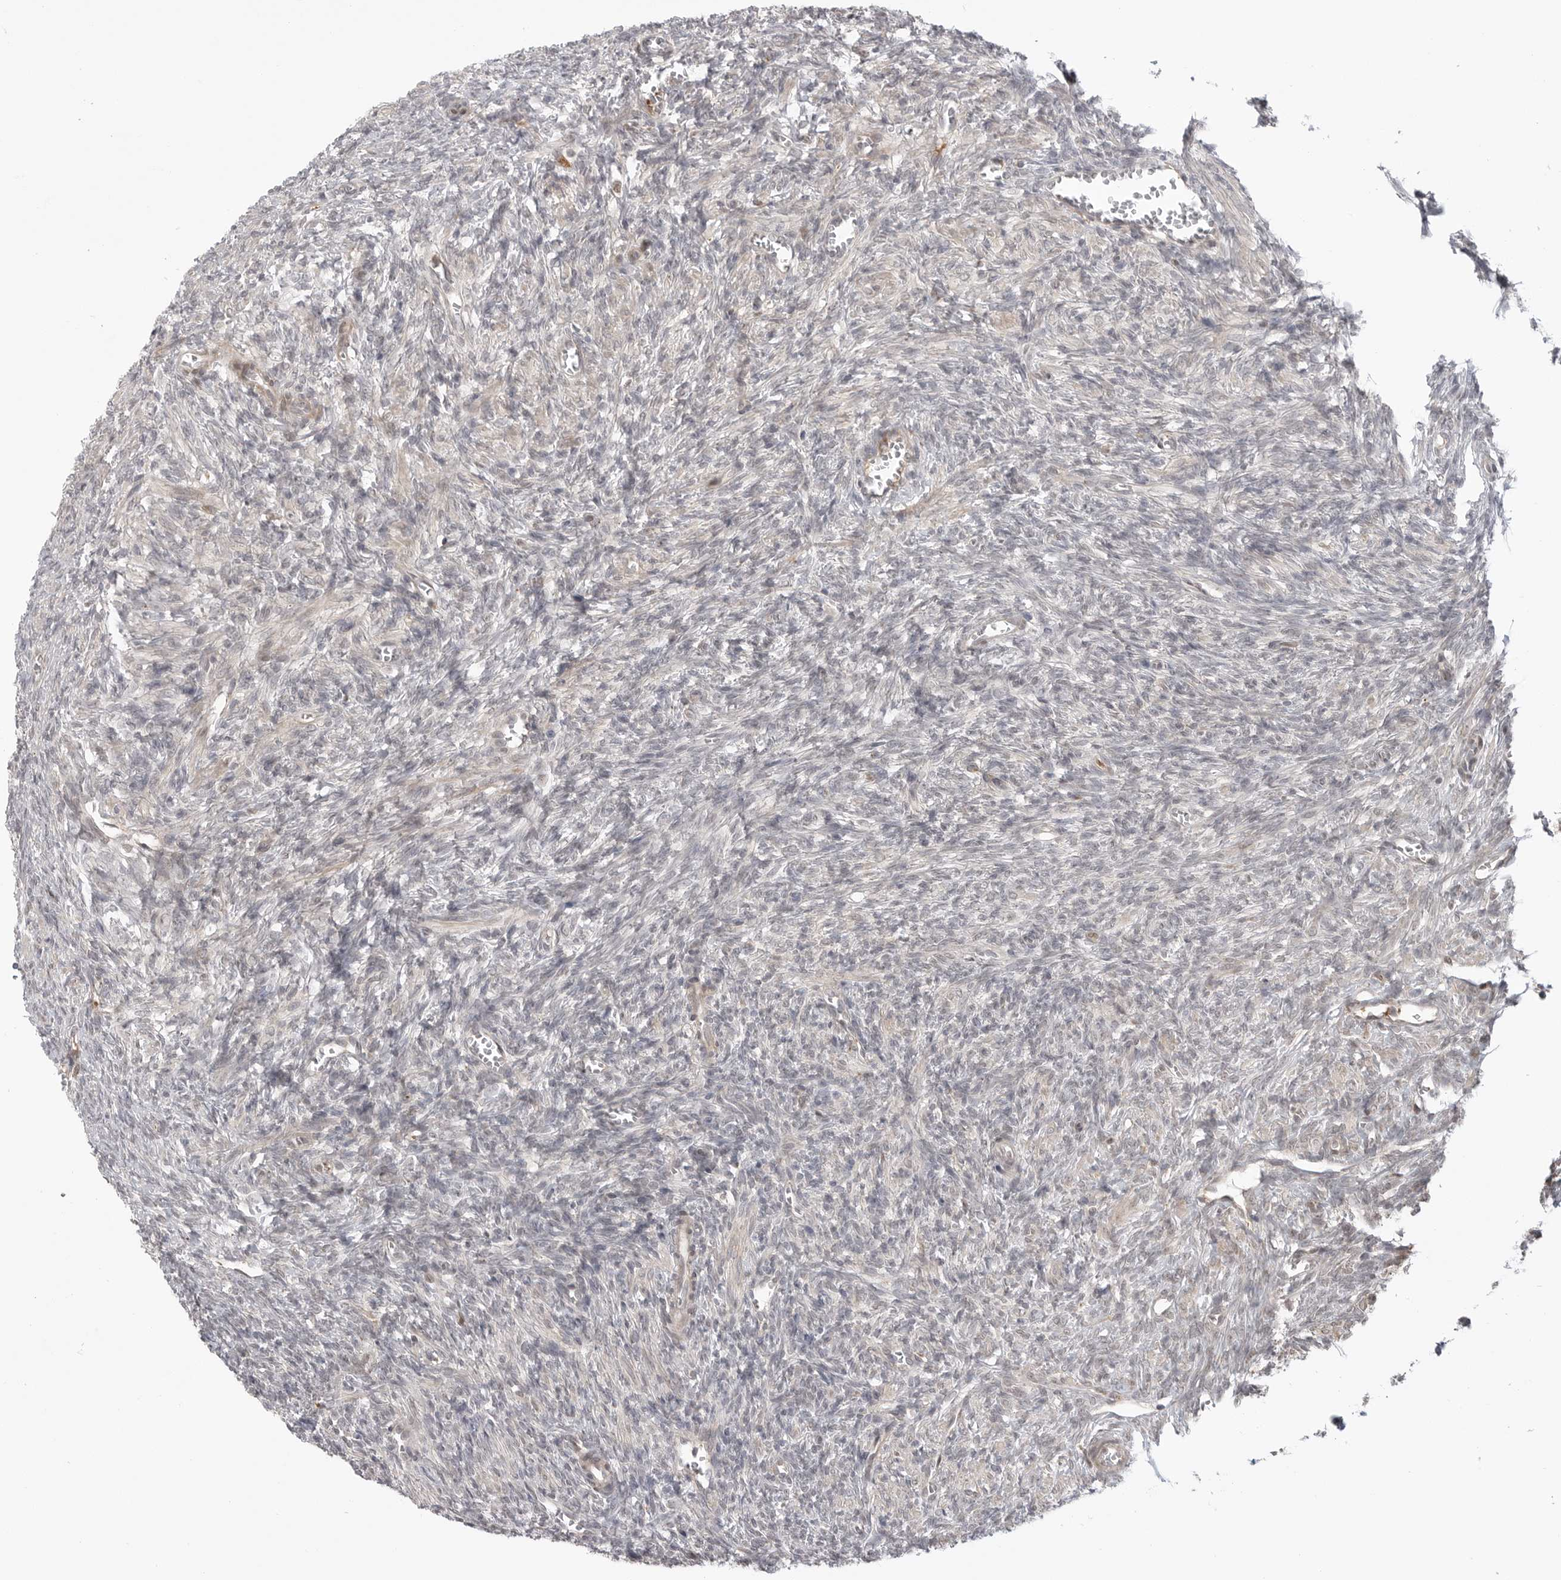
{"staining": {"intensity": "negative", "quantity": "none", "location": "none"}, "tissue": "ovary", "cell_type": "Ovarian stroma cells", "image_type": "normal", "snomed": [{"axis": "morphology", "description": "Normal tissue, NOS"}, {"axis": "topography", "description": "Ovary"}], "caption": "High power microscopy histopathology image of an immunohistochemistry (IHC) histopathology image of benign ovary, revealing no significant staining in ovarian stroma cells.", "gene": "KALRN", "patient": {"sex": "female", "age": 27}}